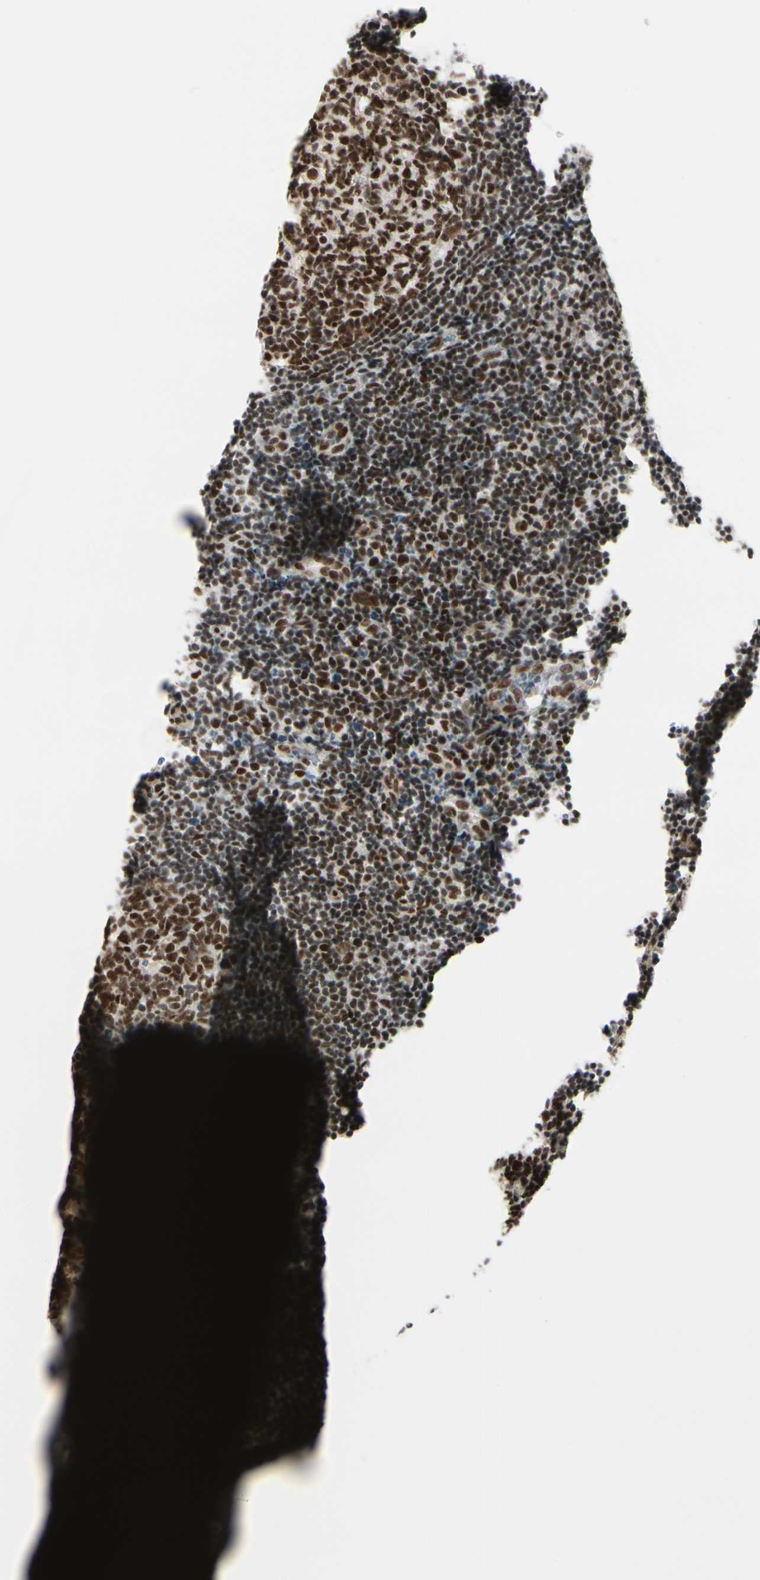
{"staining": {"intensity": "strong", "quantity": ">75%", "location": "nuclear"}, "tissue": "tonsil", "cell_type": "Germinal center cells", "image_type": "normal", "snomed": [{"axis": "morphology", "description": "Normal tissue, NOS"}, {"axis": "topography", "description": "Tonsil"}], "caption": "Immunohistochemical staining of unremarkable tonsil demonstrates high levels of strong nuclear positivity in approximately >75% of germinal center cells.", "gene": "CHAMP1", "patient": {"sex": "female", "age": 40}}